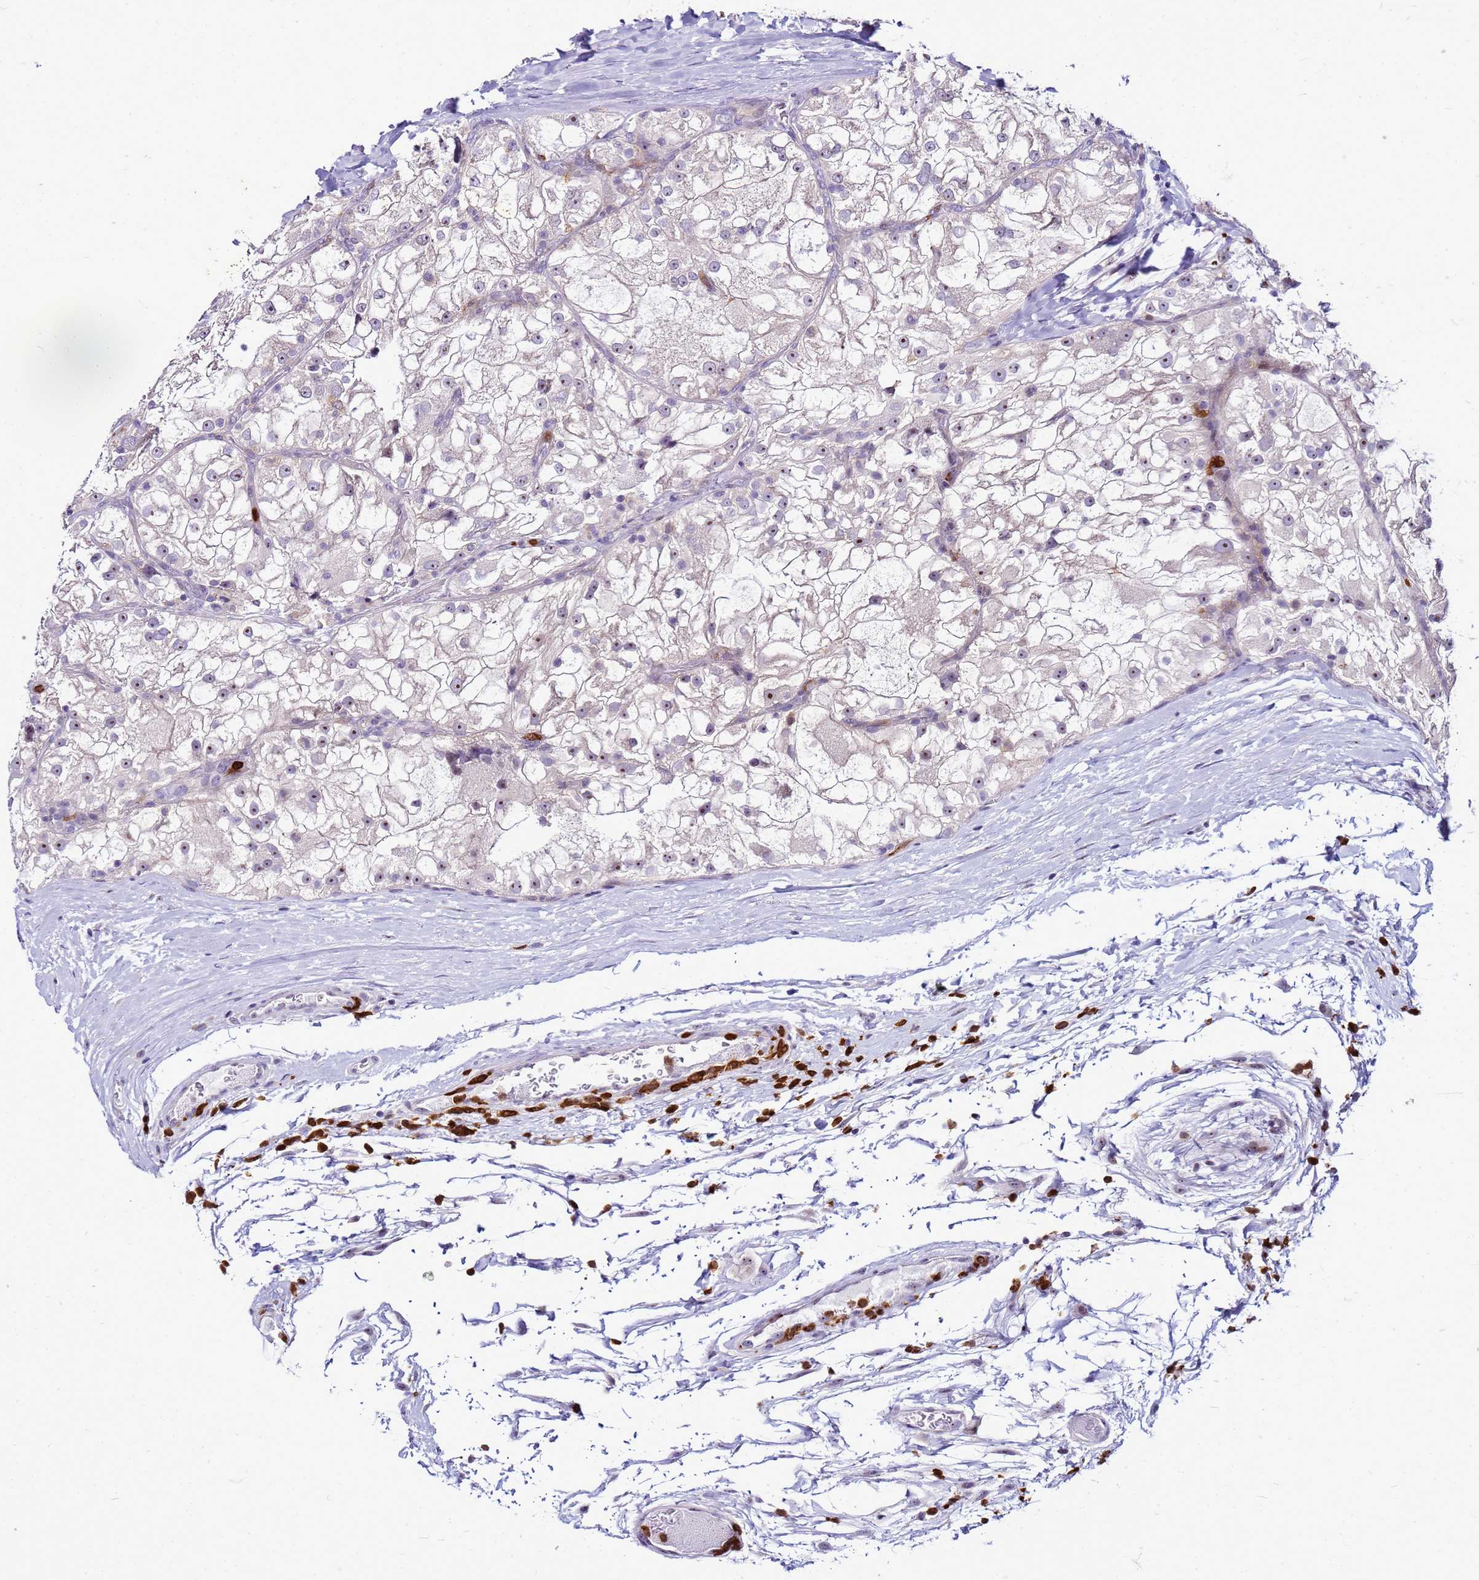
{"staining": {"intensity": "moderate", "quantity": "25%-75%", "location": "nuclear"}, "tissue": "renal cancer", "cell_type": "Tumor cells", "image_type": "cancer", "snomed": [{"axis": "morphology", "description": "Adenocarcinoma, NOS"}, {"axis": "topography", "description": "Kidney"}], "caption": "DAB (3,3'-diaminobenzidine) immunohistochemical staining of renal adenocarcinoma exhibits moderate nuclear protein expression in about 25%-75% of tumor cells.", "gene": "VPS4B", "patient": {"sex": "female", "age": 72}}